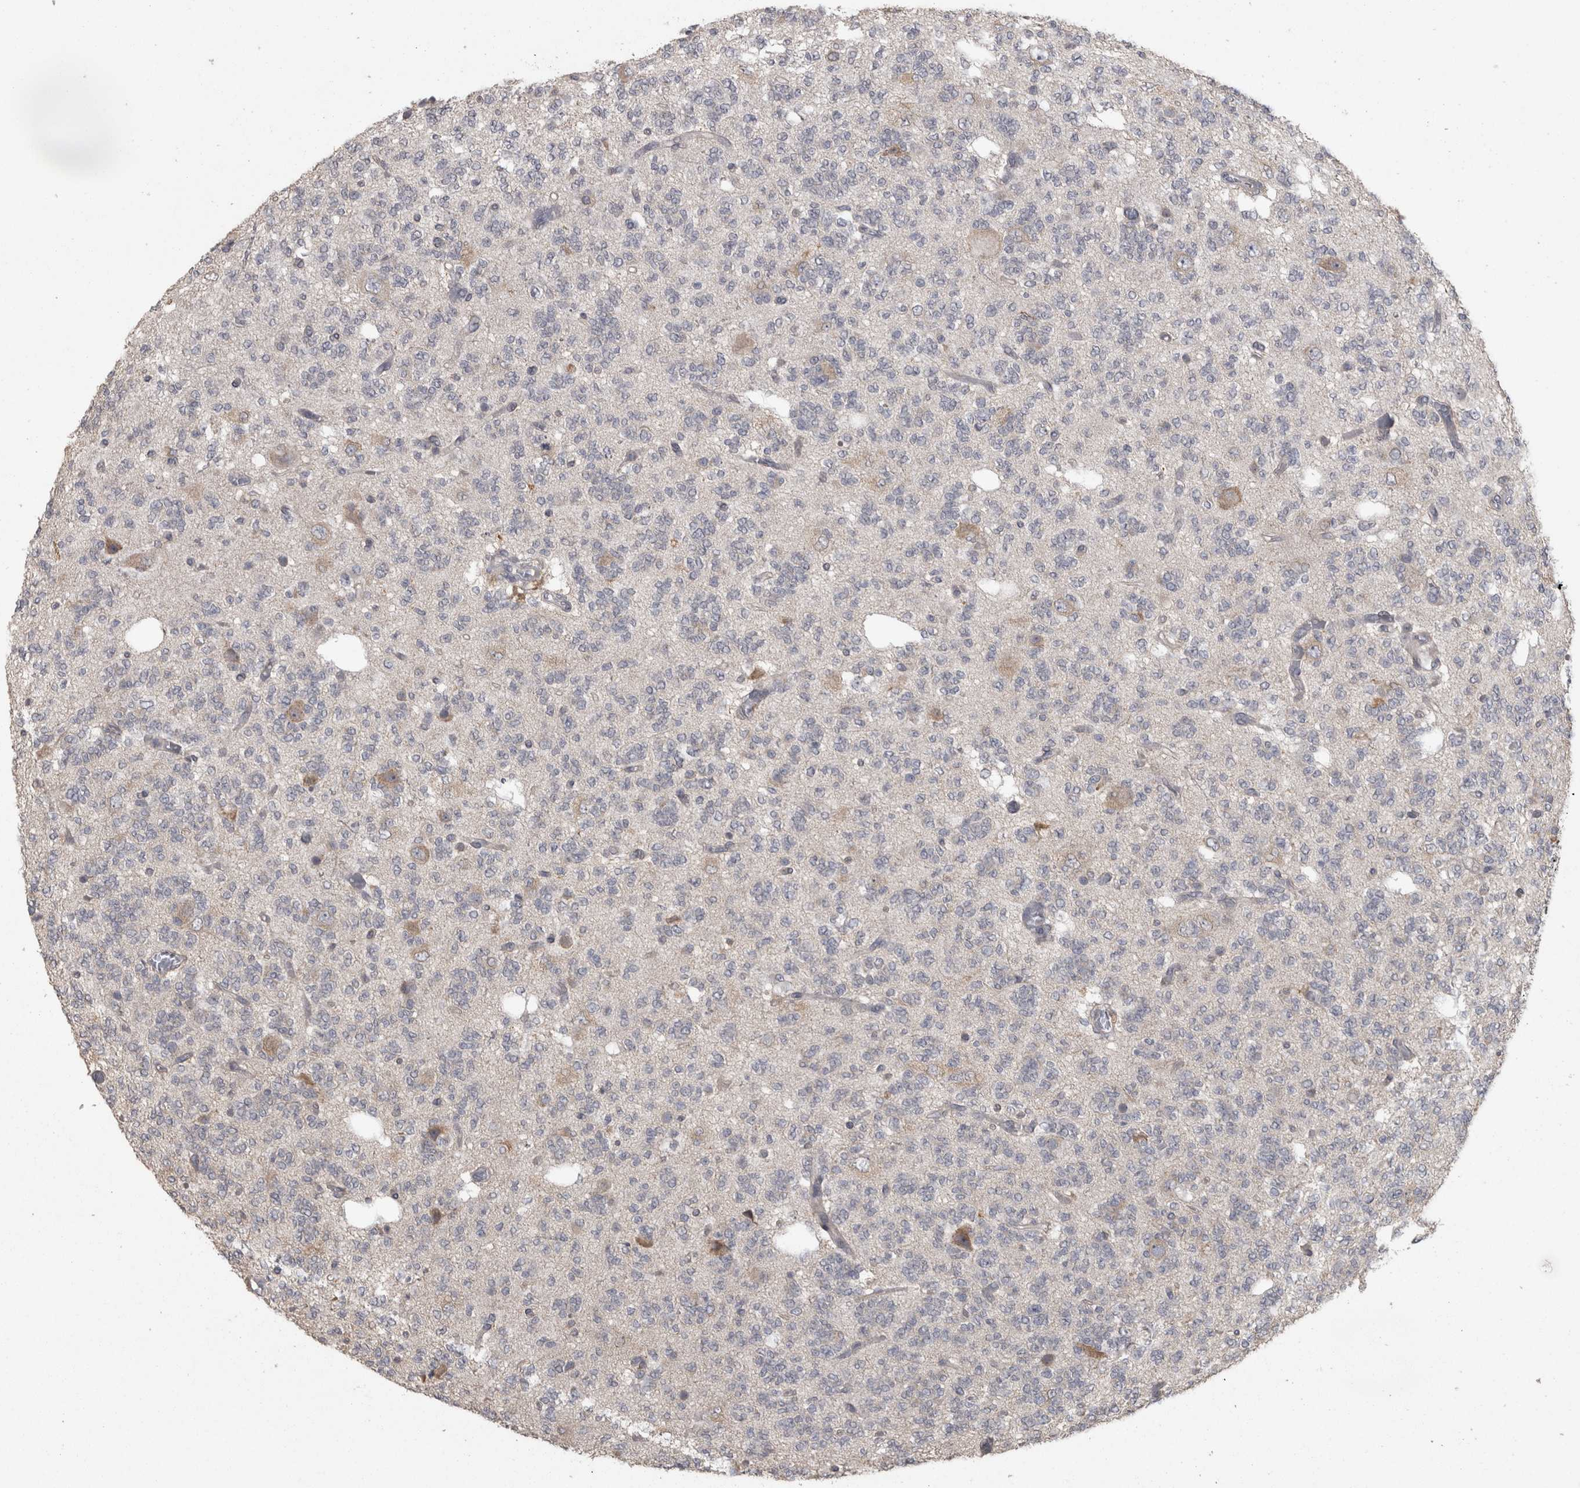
{"staining": {"intensity": "negative", "quantity": "none", "location": "none"}, "tissue": "glioma", "cell_type": "Tumor cells", "image_type": "cancer", "snomed": [{"axis": "morphology", "description": "Glioma, malignant, Low grade"}, {"axis": "topography", "description": "Brain"}], "caption": "Micrograph shows no significant protein positivity in tumor cells of glioma.", "gene": "RAB29", "patient": {"sex": "male", "age": 38}}